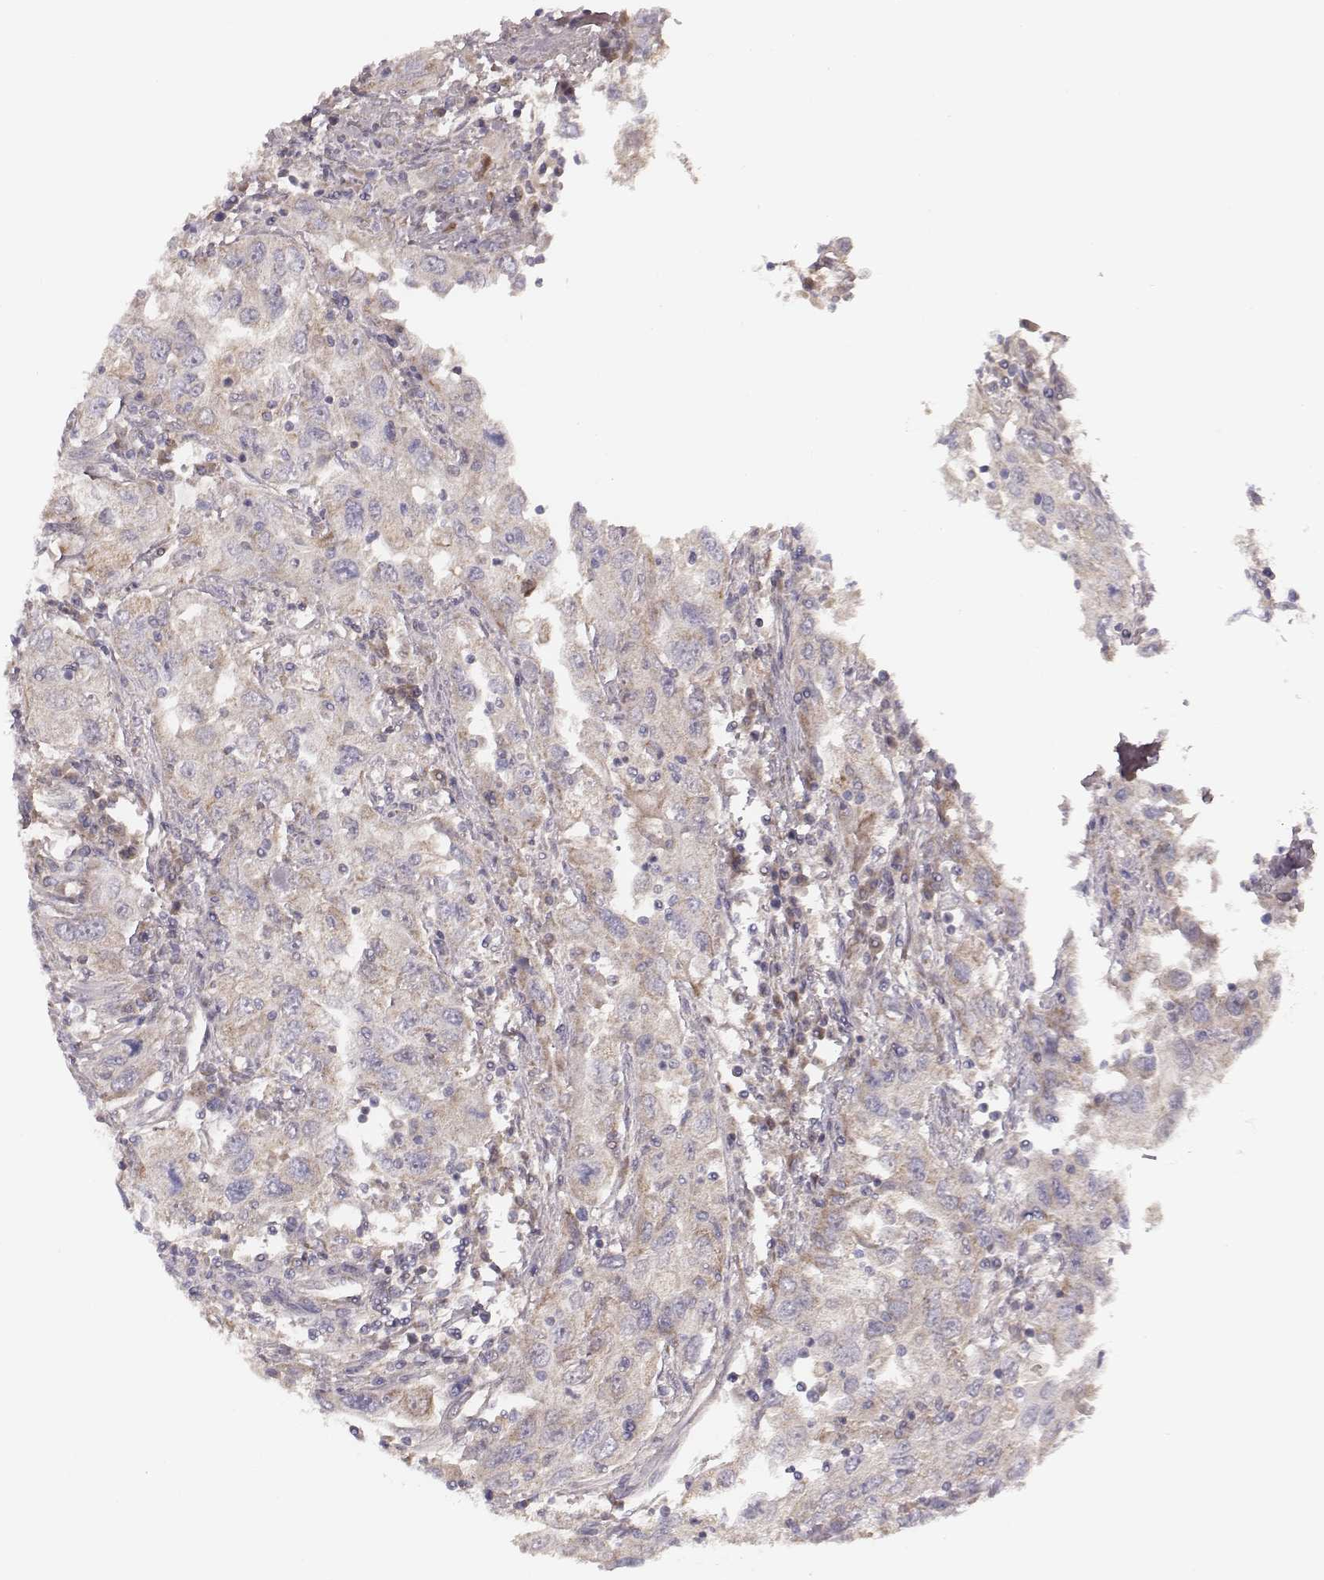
{"staining": {"intensity": "weak", "quantity": "25%-75%", "location": "cytoplasmic/membranous"}, "tissue": "urothelial cancer", "cell_type": "Tumor cells", "image_type": "cancer", "snomed": [{"axis": "morphology", "description": "Urothelial carcinoma, High grade"}, {"axis": "topography", "description": "Urinary bladder"}], "caption": "A brown stain labels weak cytoplasmic/membranous positivity of a protein in human urothelial cancer tumor cells.", "gene": "MRPS27", "patient": {"sex": "male", "age": 76}}